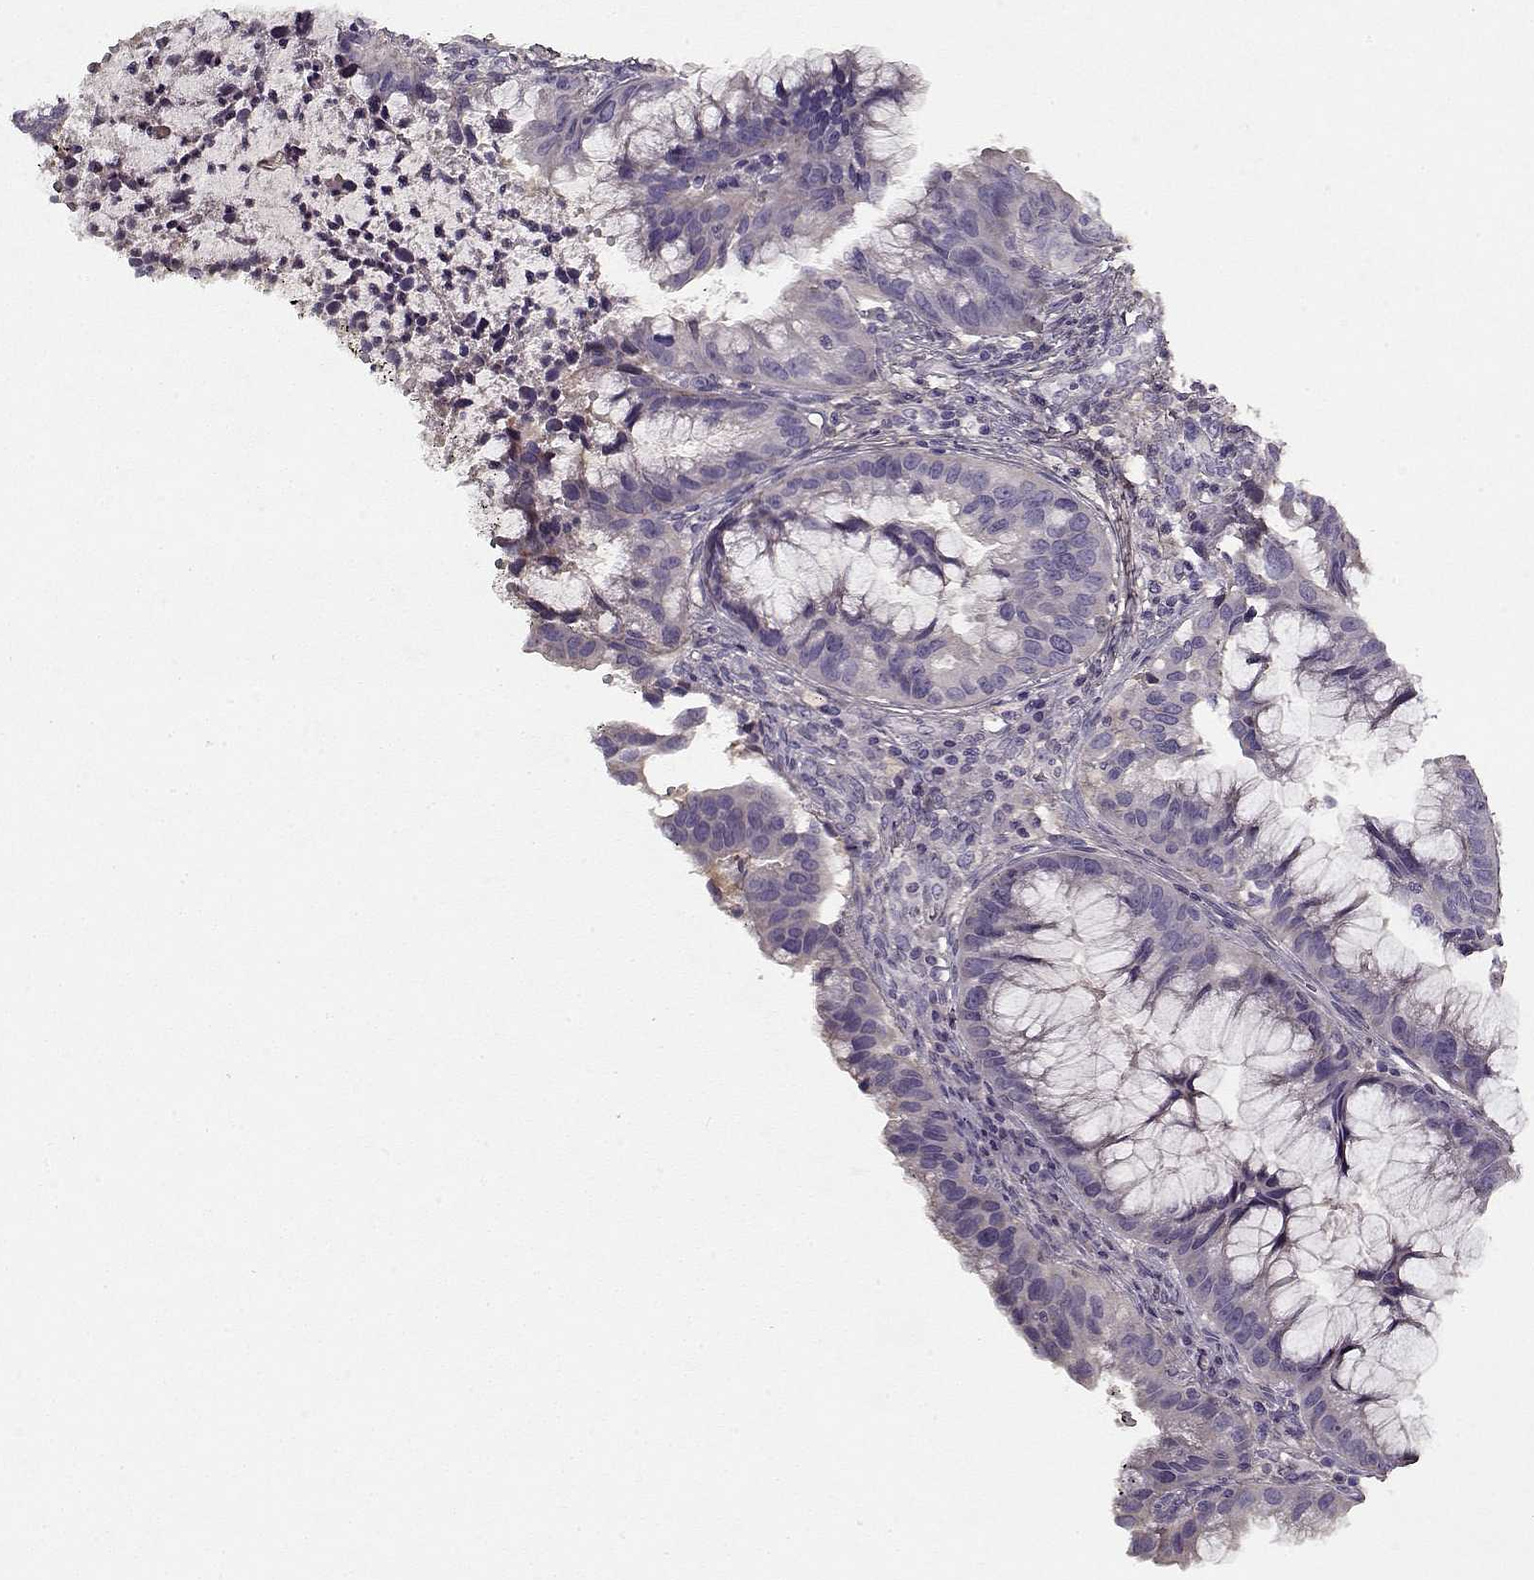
{"staining": {"intensity": "negative", "quantity": "none", "location": "none"}, "tissue": "cervical cancer", "cell_type": "Tumor cells", "image_type": "cancer", "snomed": [{"axis": "morphology", "description": "Adenocarcinoma, NOS"}, {"axis": "topography", "description": "Cervix"}], "caption": "This is a micrograph of immunohistochemistry staining of adenocarcinoma (cervical), which shows no expression in tumor cells.", "gene": "LUM", "patient": {"sex": "female", "age": 34}}